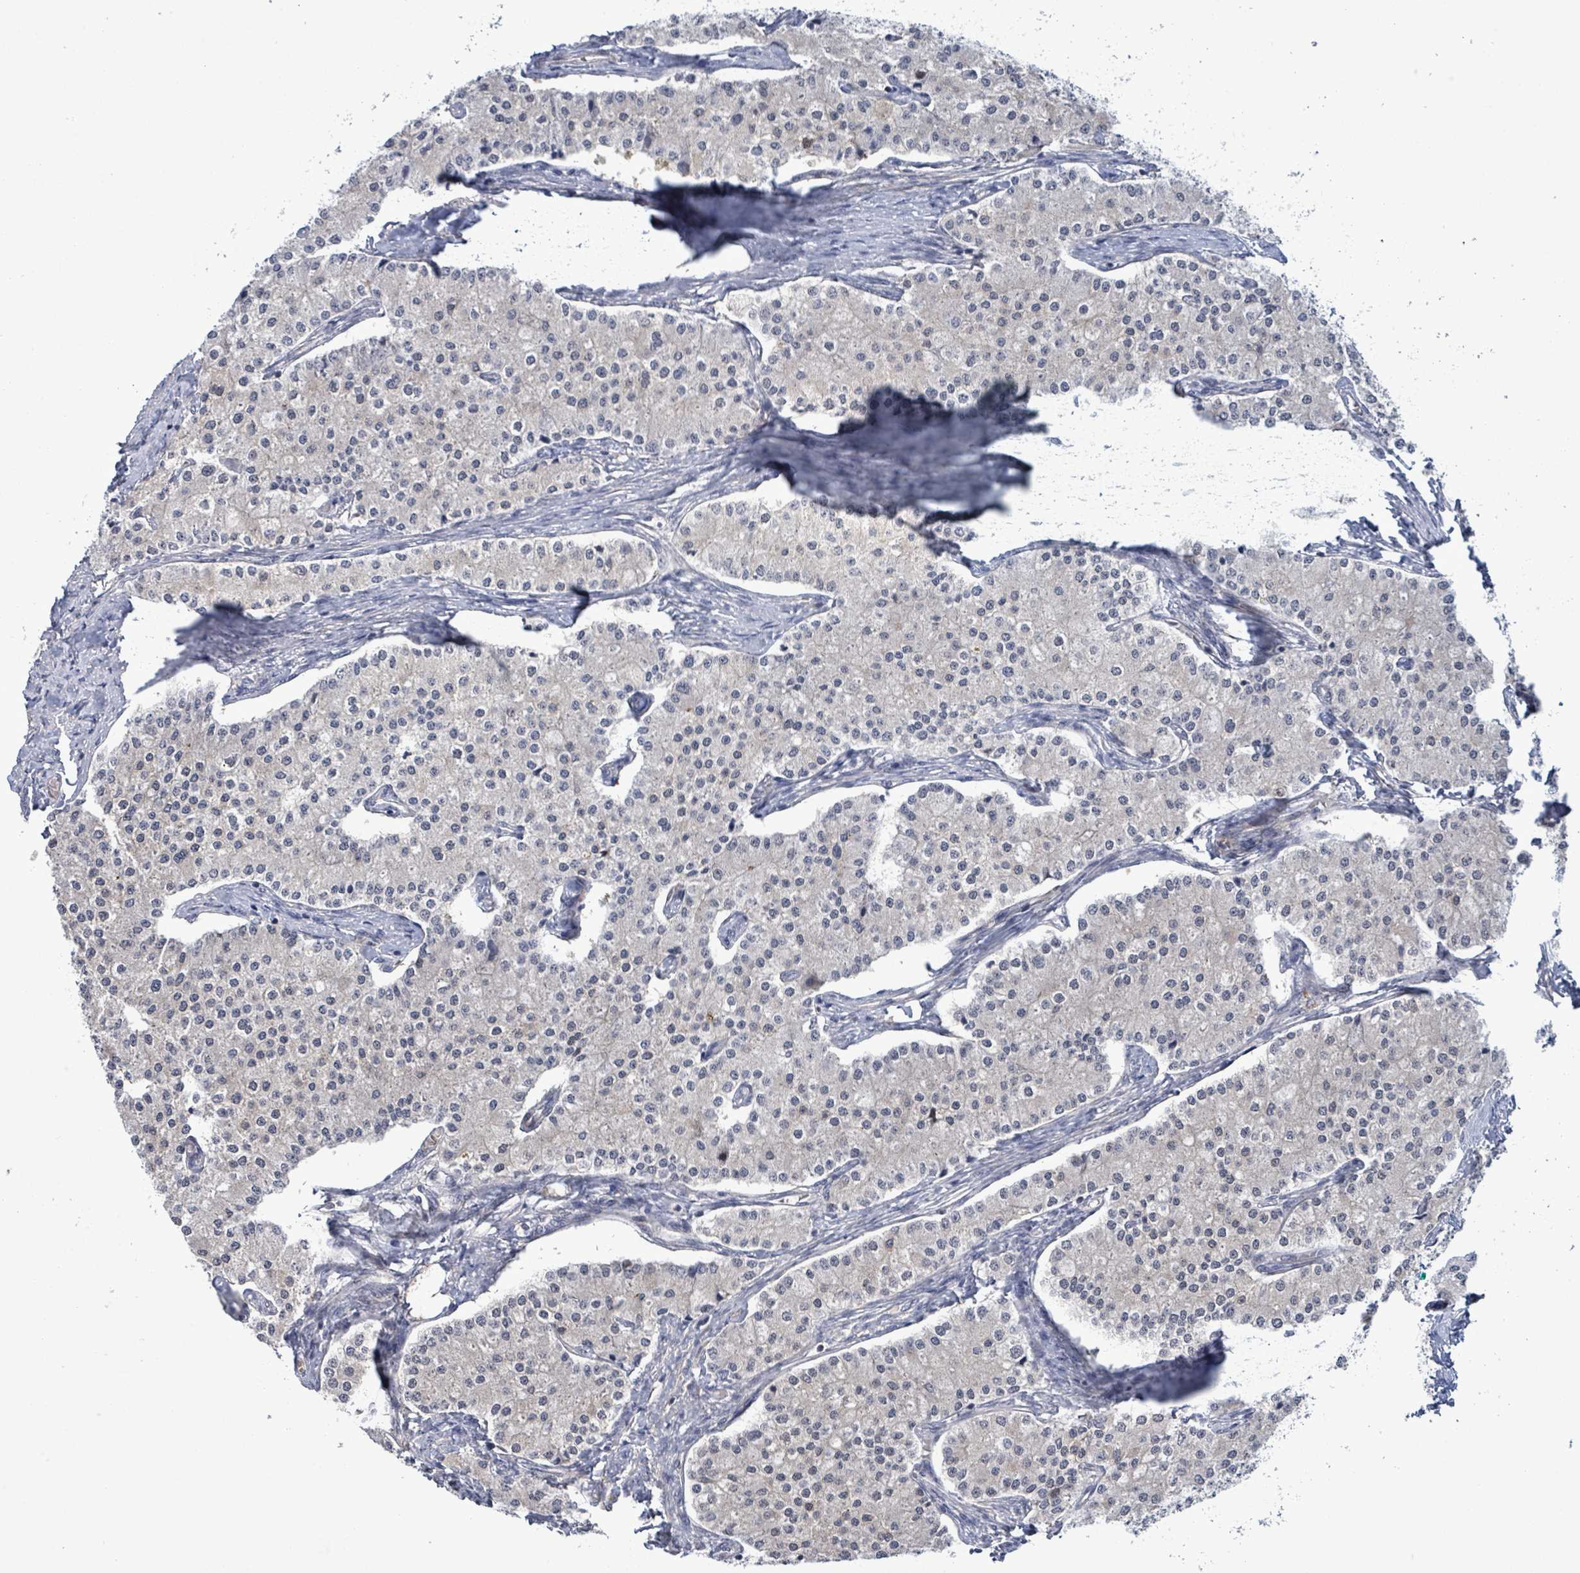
{"staining": {"intensity": "negative", "quantity": "none", "location": "none"}, "tissue": "carcinoid", "cell_type": "Tumor cells", "image_type": "cancer", "snomed": [{"axis": "morphology", "description": "Carcinoid, malignant, NOS"}, {"axis": "topography", "description": "Colon"}], "caption": "This is an immunohistochemistry (IHC) histopathology image of carcinoid. There is no positivity in tumor cells.", "gene": "AMMECR1", "patient": {"sex": "female", "age": 52}}